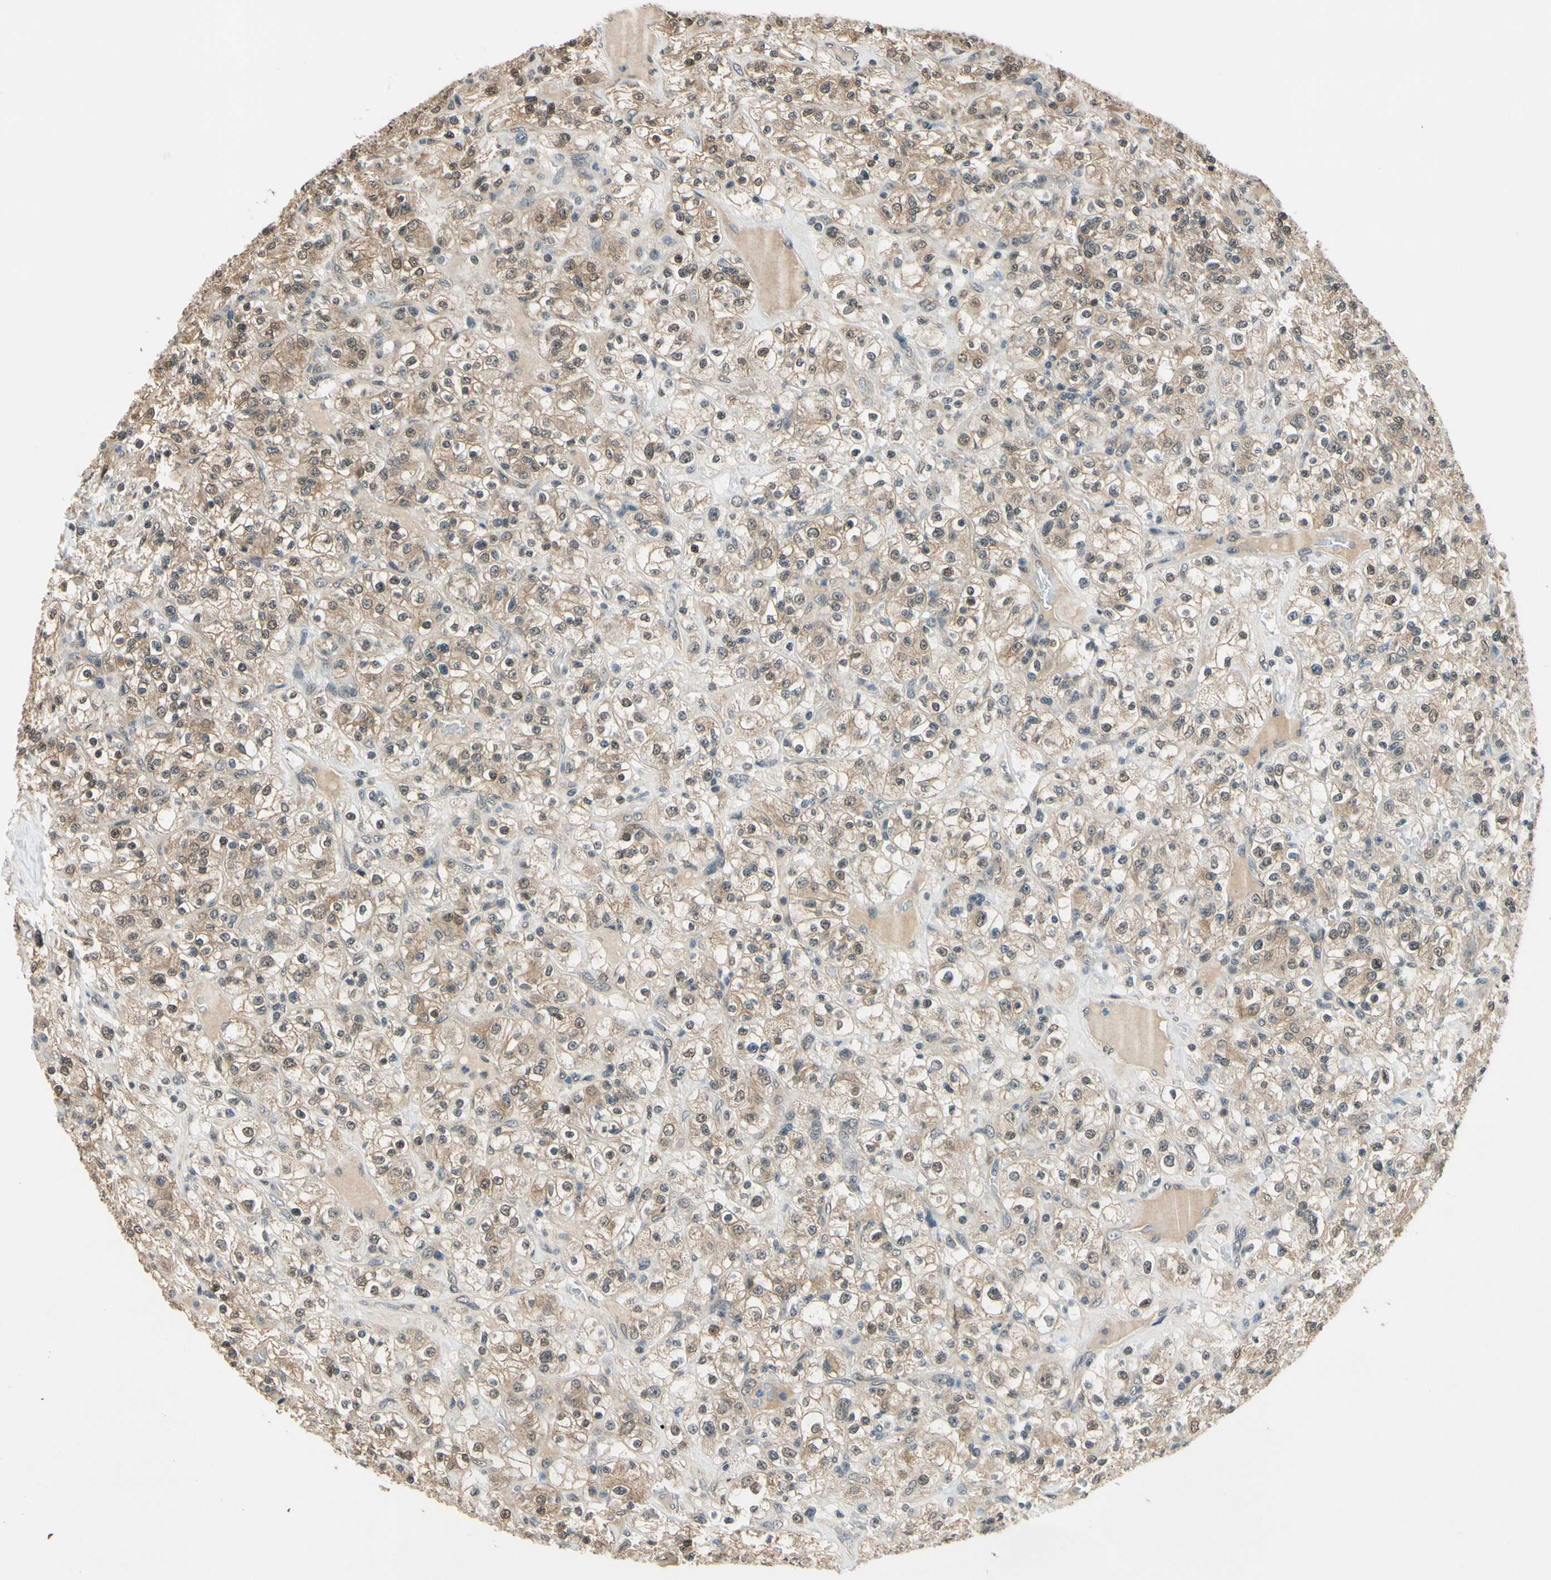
{"staining": {"intensity": "moderate", "quantity": ">75%", "location": "cytoplasmic/membranous,nuclear"}, "tissue": "renal cancer", "cell_type": "Tumor cells", "image_type": "cancer", "snomed": [{"axis": "morphology", "description": "Normal tissue, NOS"}, {"axis": "morphology", "description": "Adenocarcinoma, NOS"}, {"axis": "topography", "description": "Kidney"}], "caption": "A medium amount of moderate cytoplasmic/membranous and nuclear staining is seen in approximately >75% of tumor cells in renal cancer tissue.", "gene": "TAF12", "patient": {"sex": "female", "age": 72}}